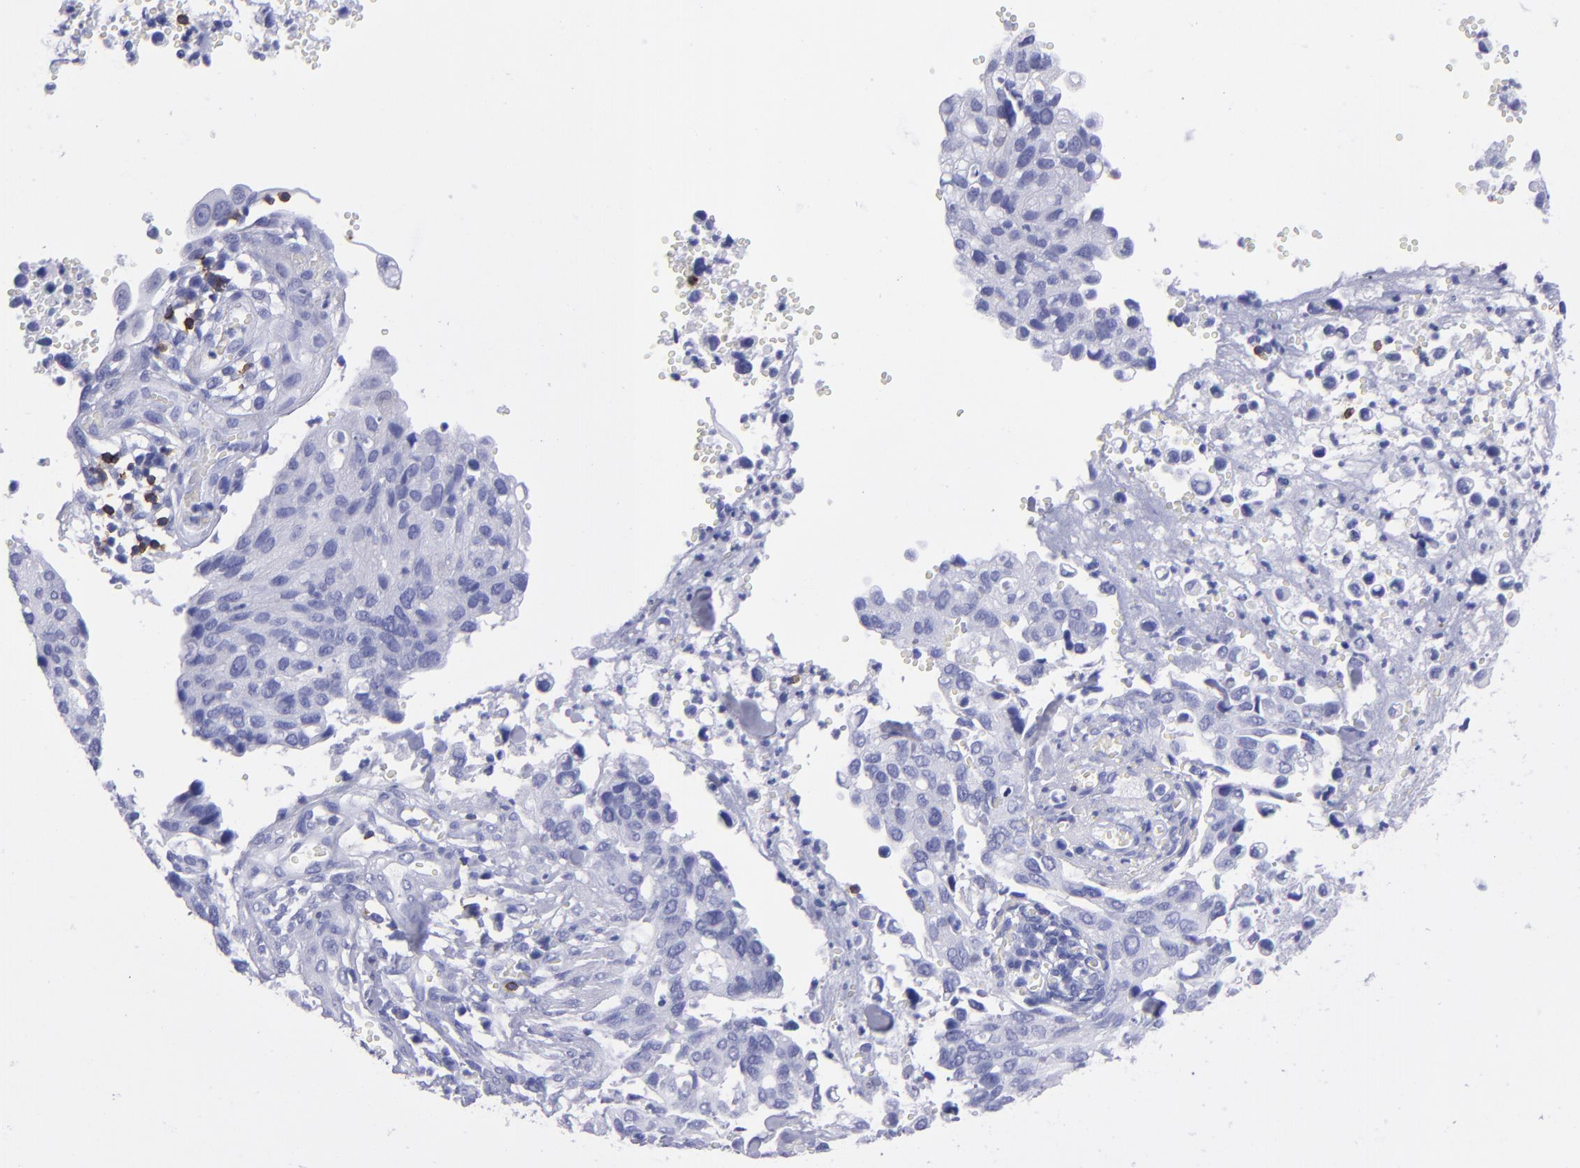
{"staining": {"intensity": "negative", "quantity": "none", "location": "none"}, "tissue": "cervical cancer", "cell_type": "Tumor cells", "image_type": "cancer", "snomed": [{"axis": "morphology", "description": "Normal tissue, NOS"}, {"axis": "morphology", "description": "Squamous cell carcinoma, NOS"}, {"axis": "topography", "description": "Cervix"}], "caption": "The photomicrograph demonstrates no significant expression in tumor cells of squamous cell carcinoma (cervical).", "gene": "CD6", "patient": {"sex": "female", "age": 45}}